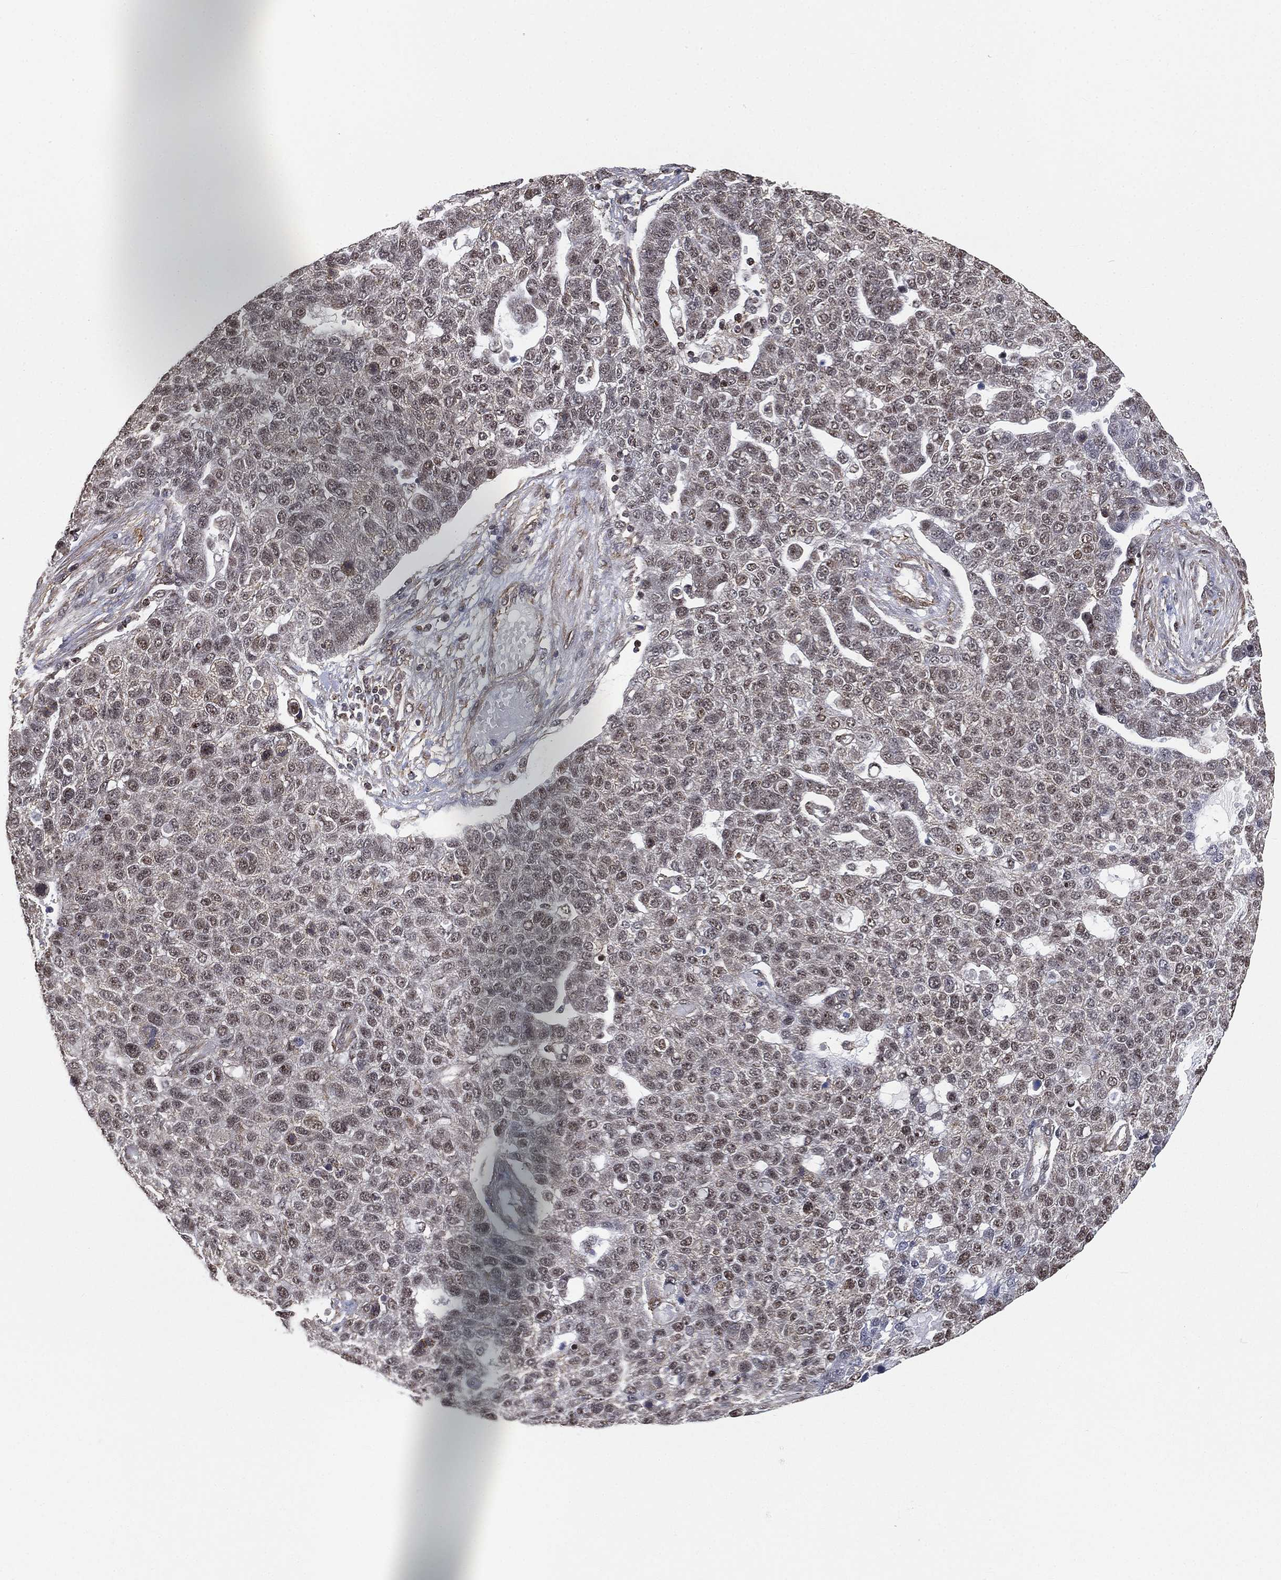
{"staining": {"intensity": "weak", "quantity": "<25%", "location": "nuclear"}, "tissue": "pancreatic cancer", "cell_type": "Tumor cells", "image_type": "cancer", "snomed": [{"axis": "morphology", "description": "Adenocarcinoma, NOS"}, {"axis": "topography", "description": "Pancreas"}], "caption": "Immunohistochemistry micrograph of neoplastic tissue: adenocarcinoma (pancreatic) stained with DAB exhibits no significant protein expression in tumor cells.", "gene": "RSRC2", "patient": {"sex": "female", "age": 61}}